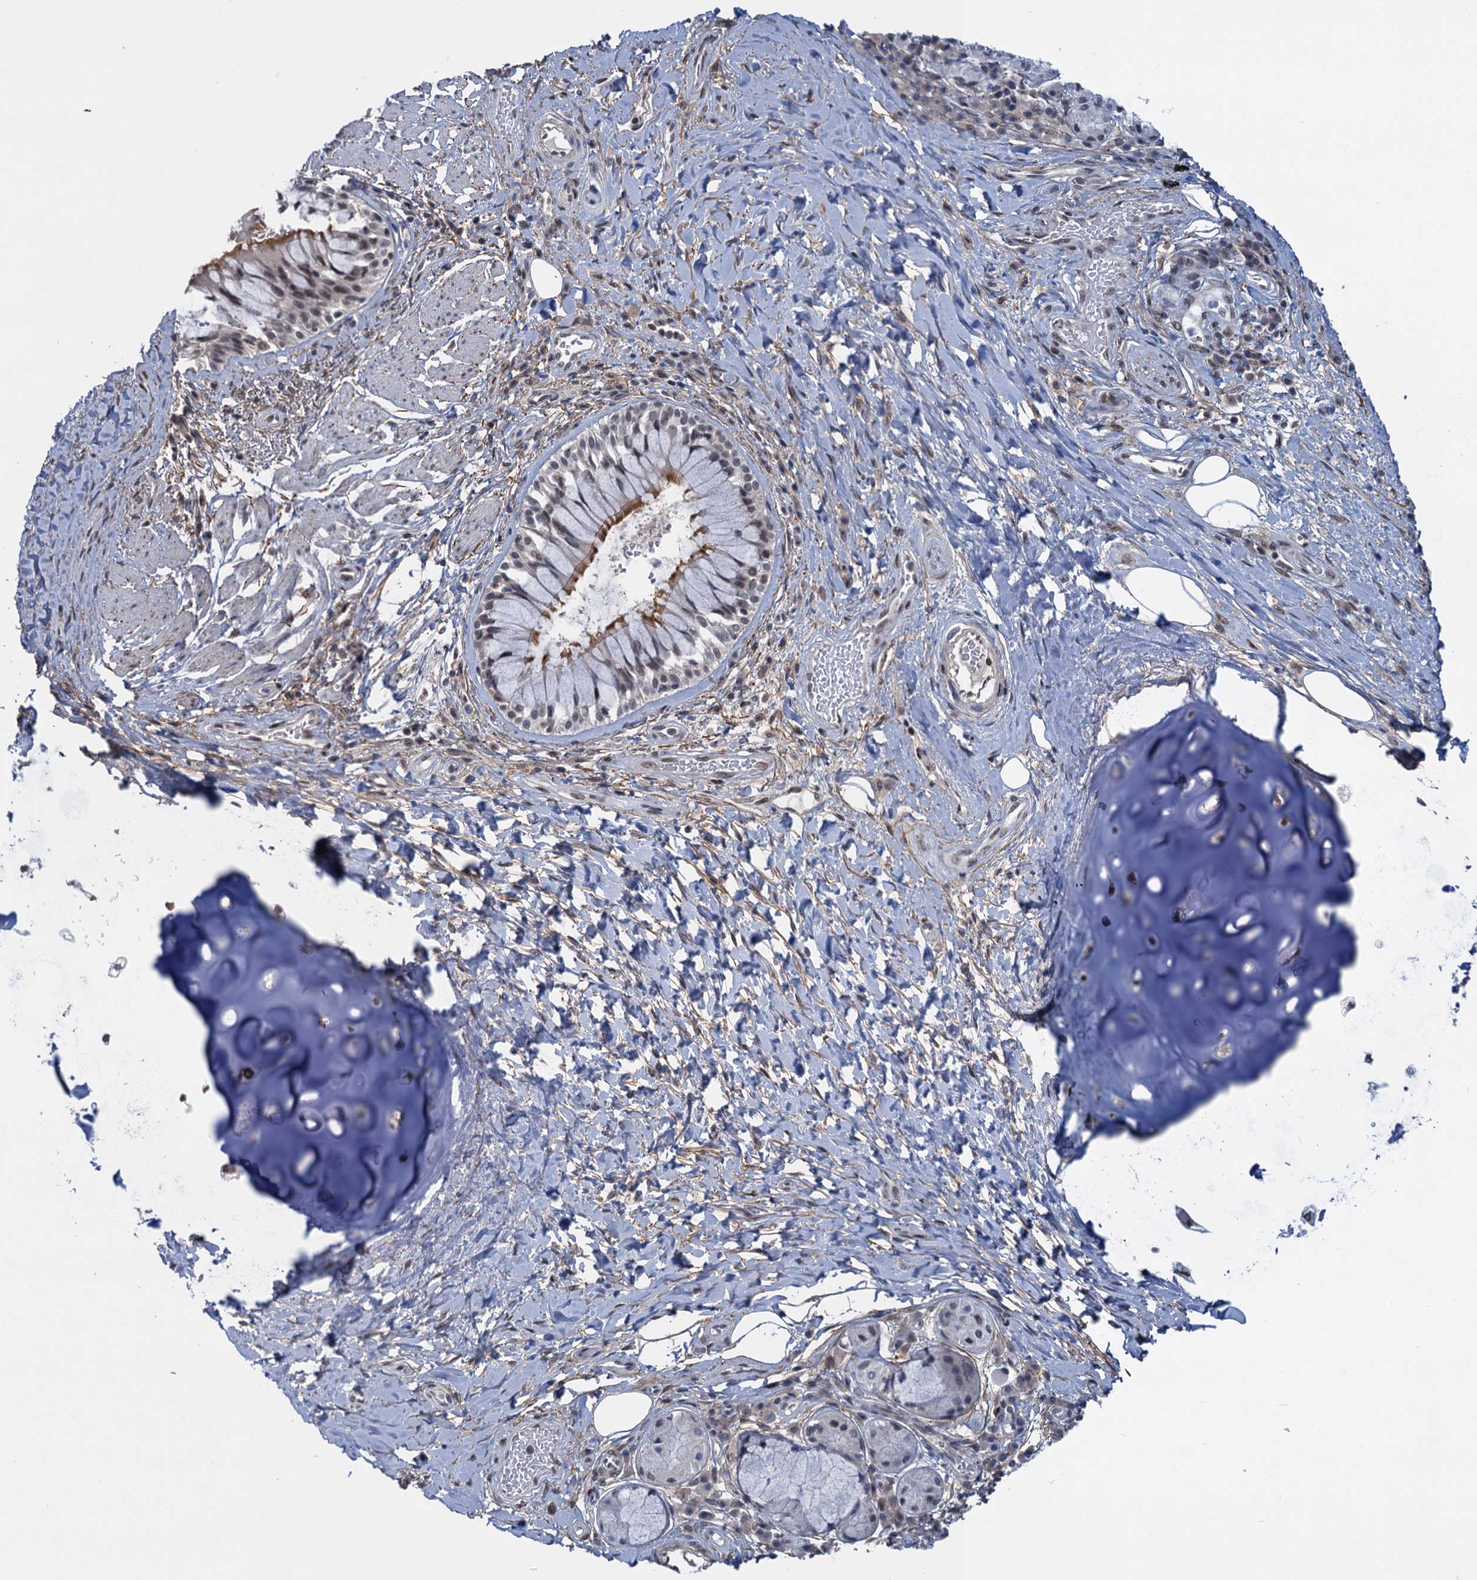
{"staining": {"intensity": "weak", "quantity": ">75%", "location": "nuclear"}, "tissue": "adipose tissue", "cell_type": "Adipocytes", "image_type": "normal", "snomed": [{"axis": "morphology", "description": "Normal tissue, NOS"}, {"axis": "morphology", "description": "Squamous cell carcinoma, NOS"}, {"axis": "topography", "description": "Bronchus"}, {"axis": "topography", "description": "Lung"}], "caption": "Immunohistochemical staining of benign human adipose tissue displays low levels of weak nuclear staining in about >75% of adipocytes.", "gene": "SAE1", "patient": {"sex": "male", "age": 64}}